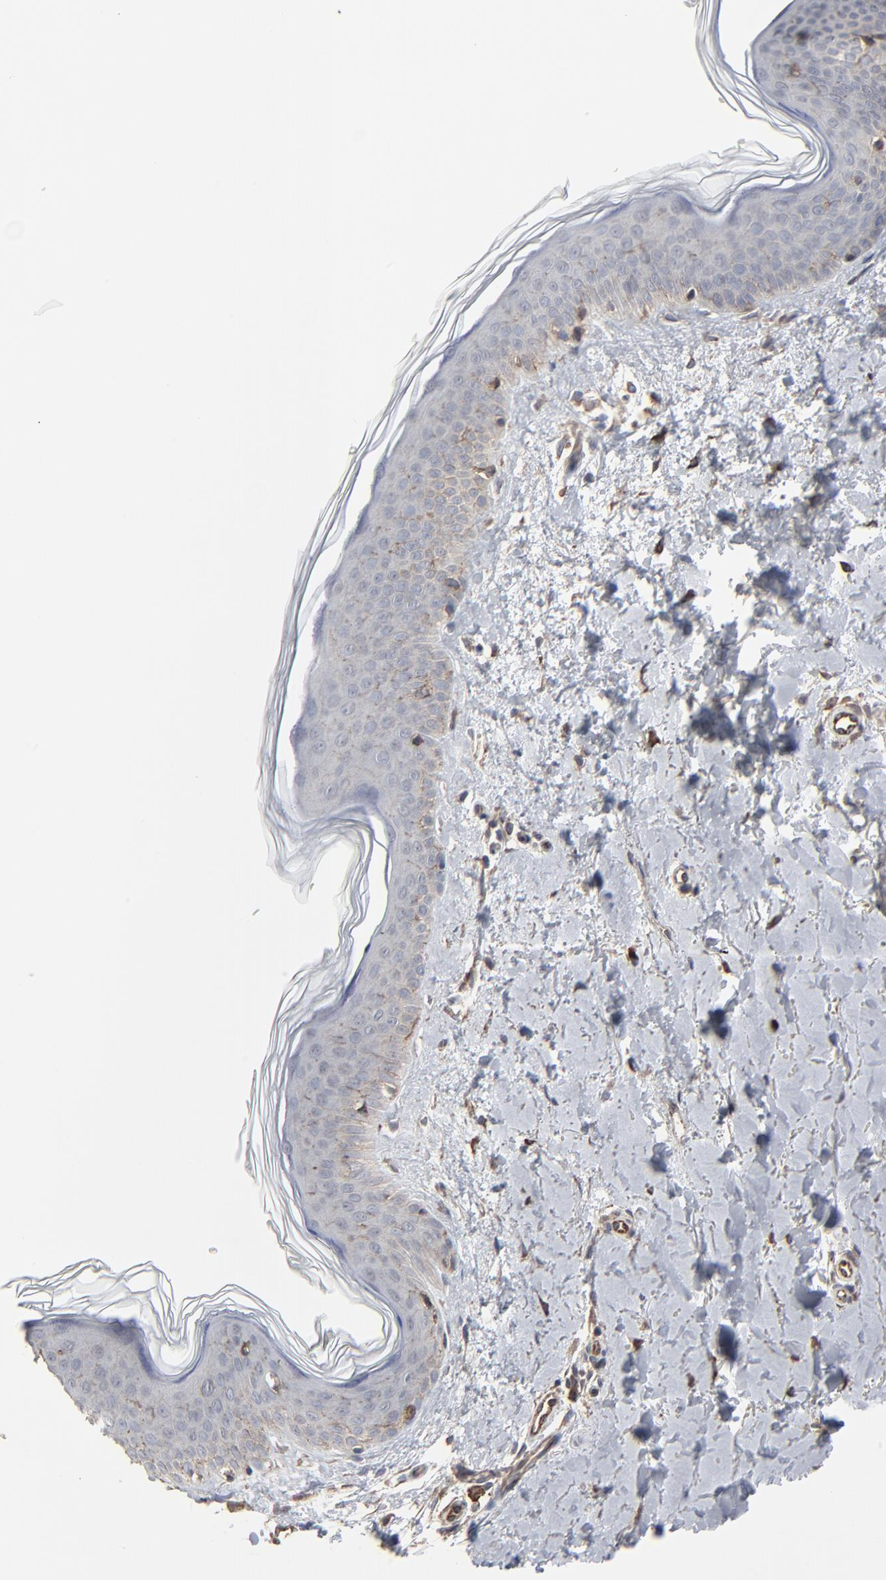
{"staining": {"intensity": "moderate", "quantity": ">75%", "location": "cytoplasmic/membranous"}, "tissue": "skin", "cell_type": "Fibroblasts", "image_type": "normal", "snomed": [{"axis": "morphology", "description": "Normal tissue, NOS"}, {"axis": "topography", "description": "Skin"}], "caption": "Immunohistochemistry histopathology image of benign human skin stained for a protein (brown), which exhibits medium levels of moderate cytoplasmic/membranous staining in approximately >75% of fibroblasts.", "gene": "CTNND1", "patient": {"sex": "female", "age": 56}}